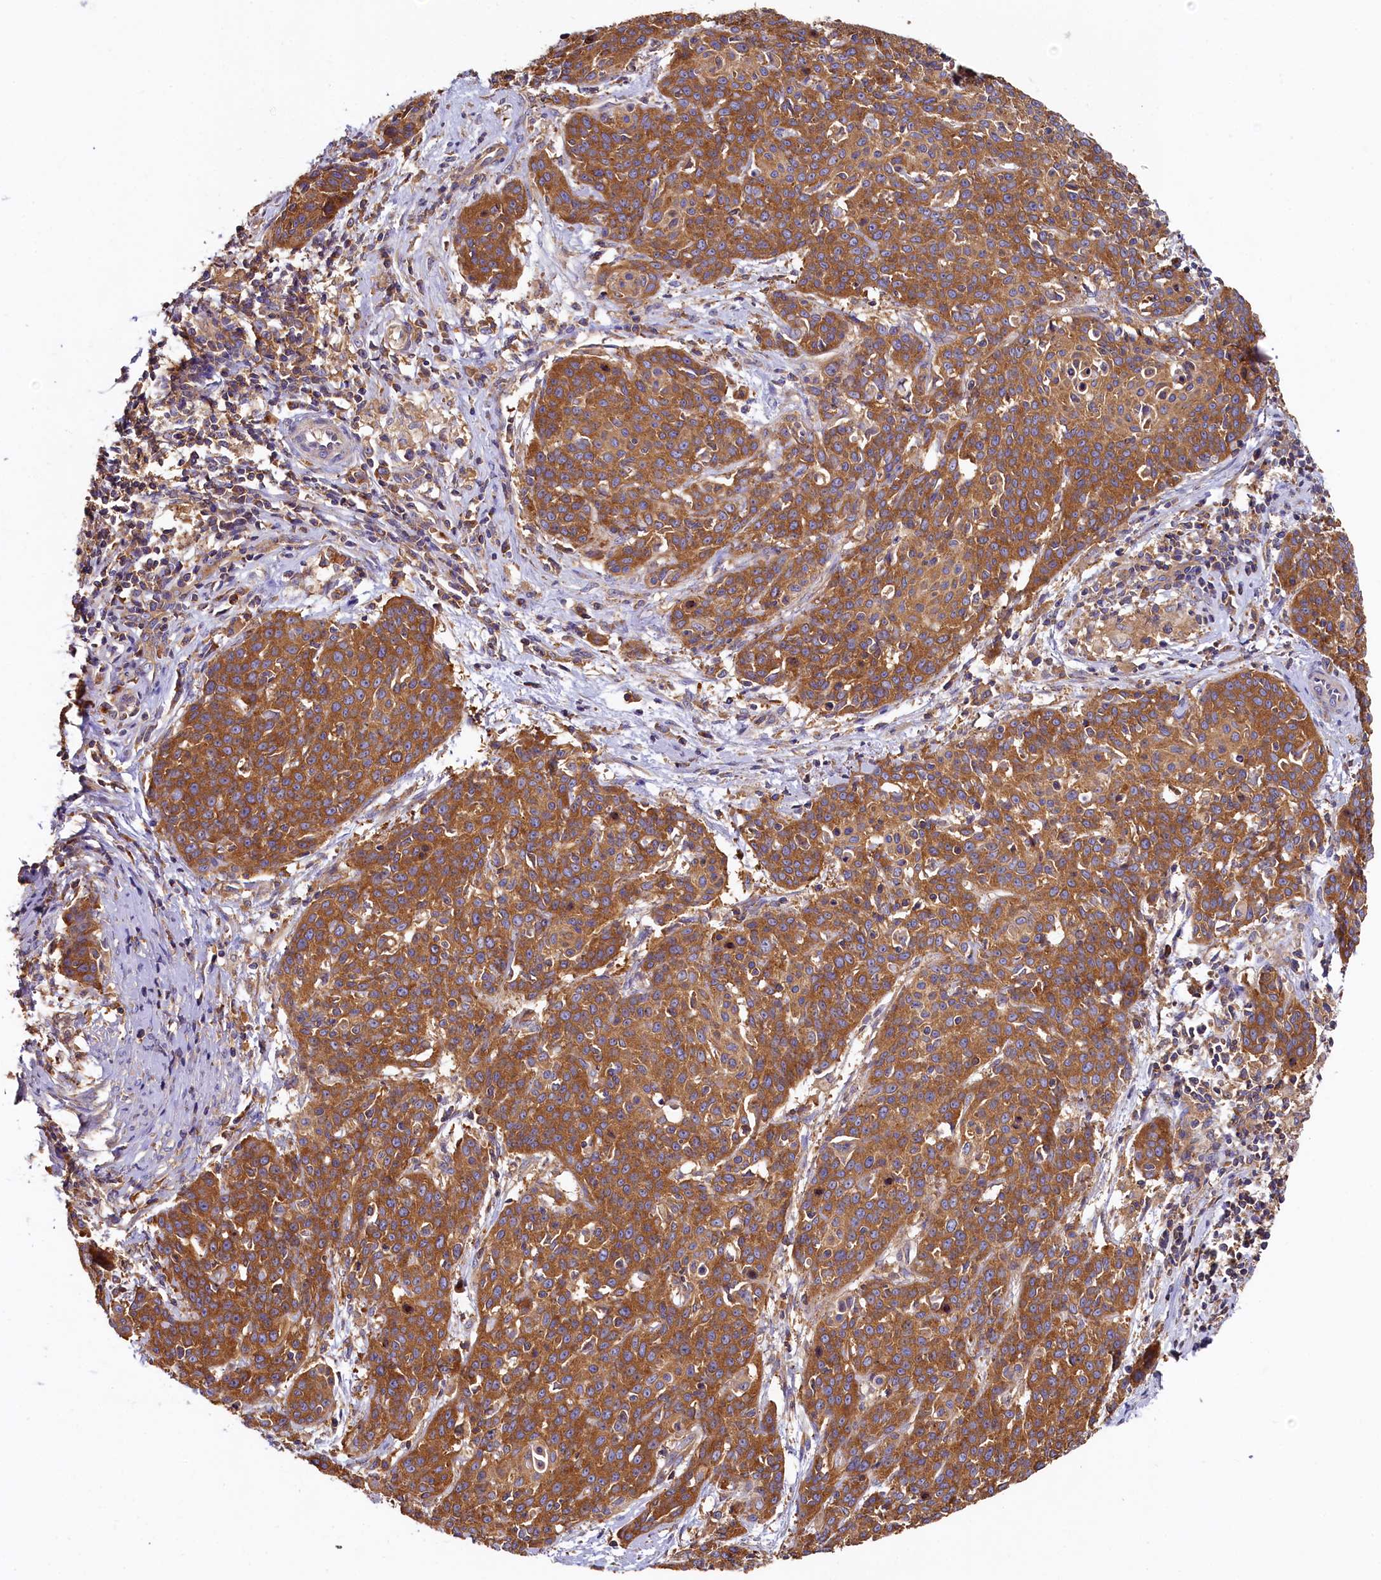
{"staining": {"intensity": "moderate", "quantity": ">75%", "location": "cytoplasmic/membranous"}, "tissue": "cervical cancer", "cell_type": "Tumor cells", "image_type": "cancer", "snomed": [{"axis": "morphology", "description": "Squamous cell carcinoma, NOS"}, {"axis": "topography", "description": "Cervix"}], "caption": "Cervical squamous cell carcinoma stained for a protein (brown) shows moderate cytoplasmic/membranous positive expression in approximately >75% of tumor cells.", "gene": "PPIP5K1", "patient": {"sex": "female", "age": 38}}